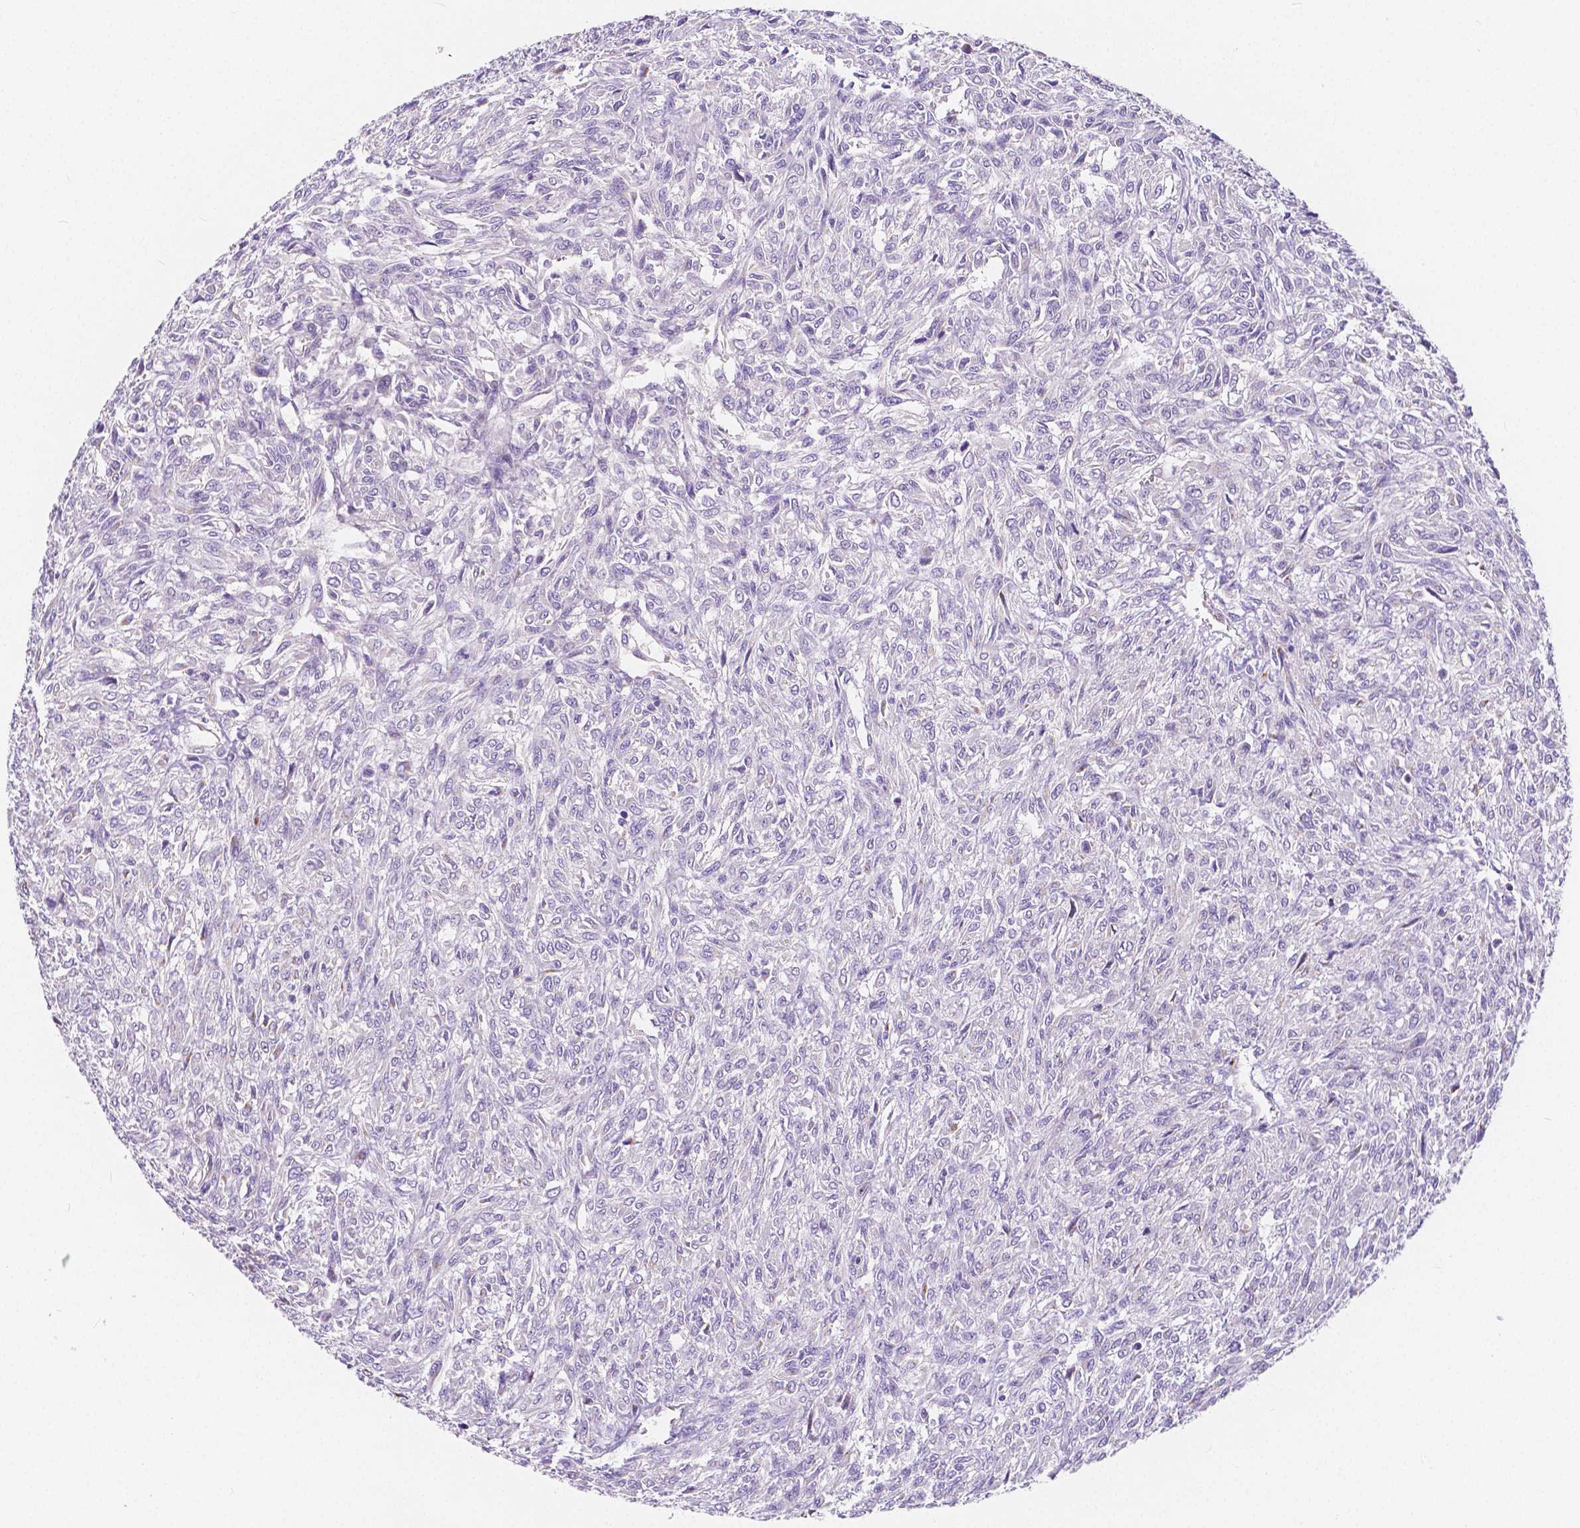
{"staining": {"intensity": "negative", "quantity": "none", "location": "none"}, "tissue": "renal cancer", "cell_type": "Tumor cells", "image_type": "cancer", "snomed": [{"axis": "morphology", "description": "Adenocarcinoma, NOS"}, {"axis": "topography", "description": "Kidney"}], "caption": "Image shows no significant protein positivity in tumor cells of renal adenocarcinoma.", "gene": "RNF186", "patient": {"sex": "male", "age": 58}}